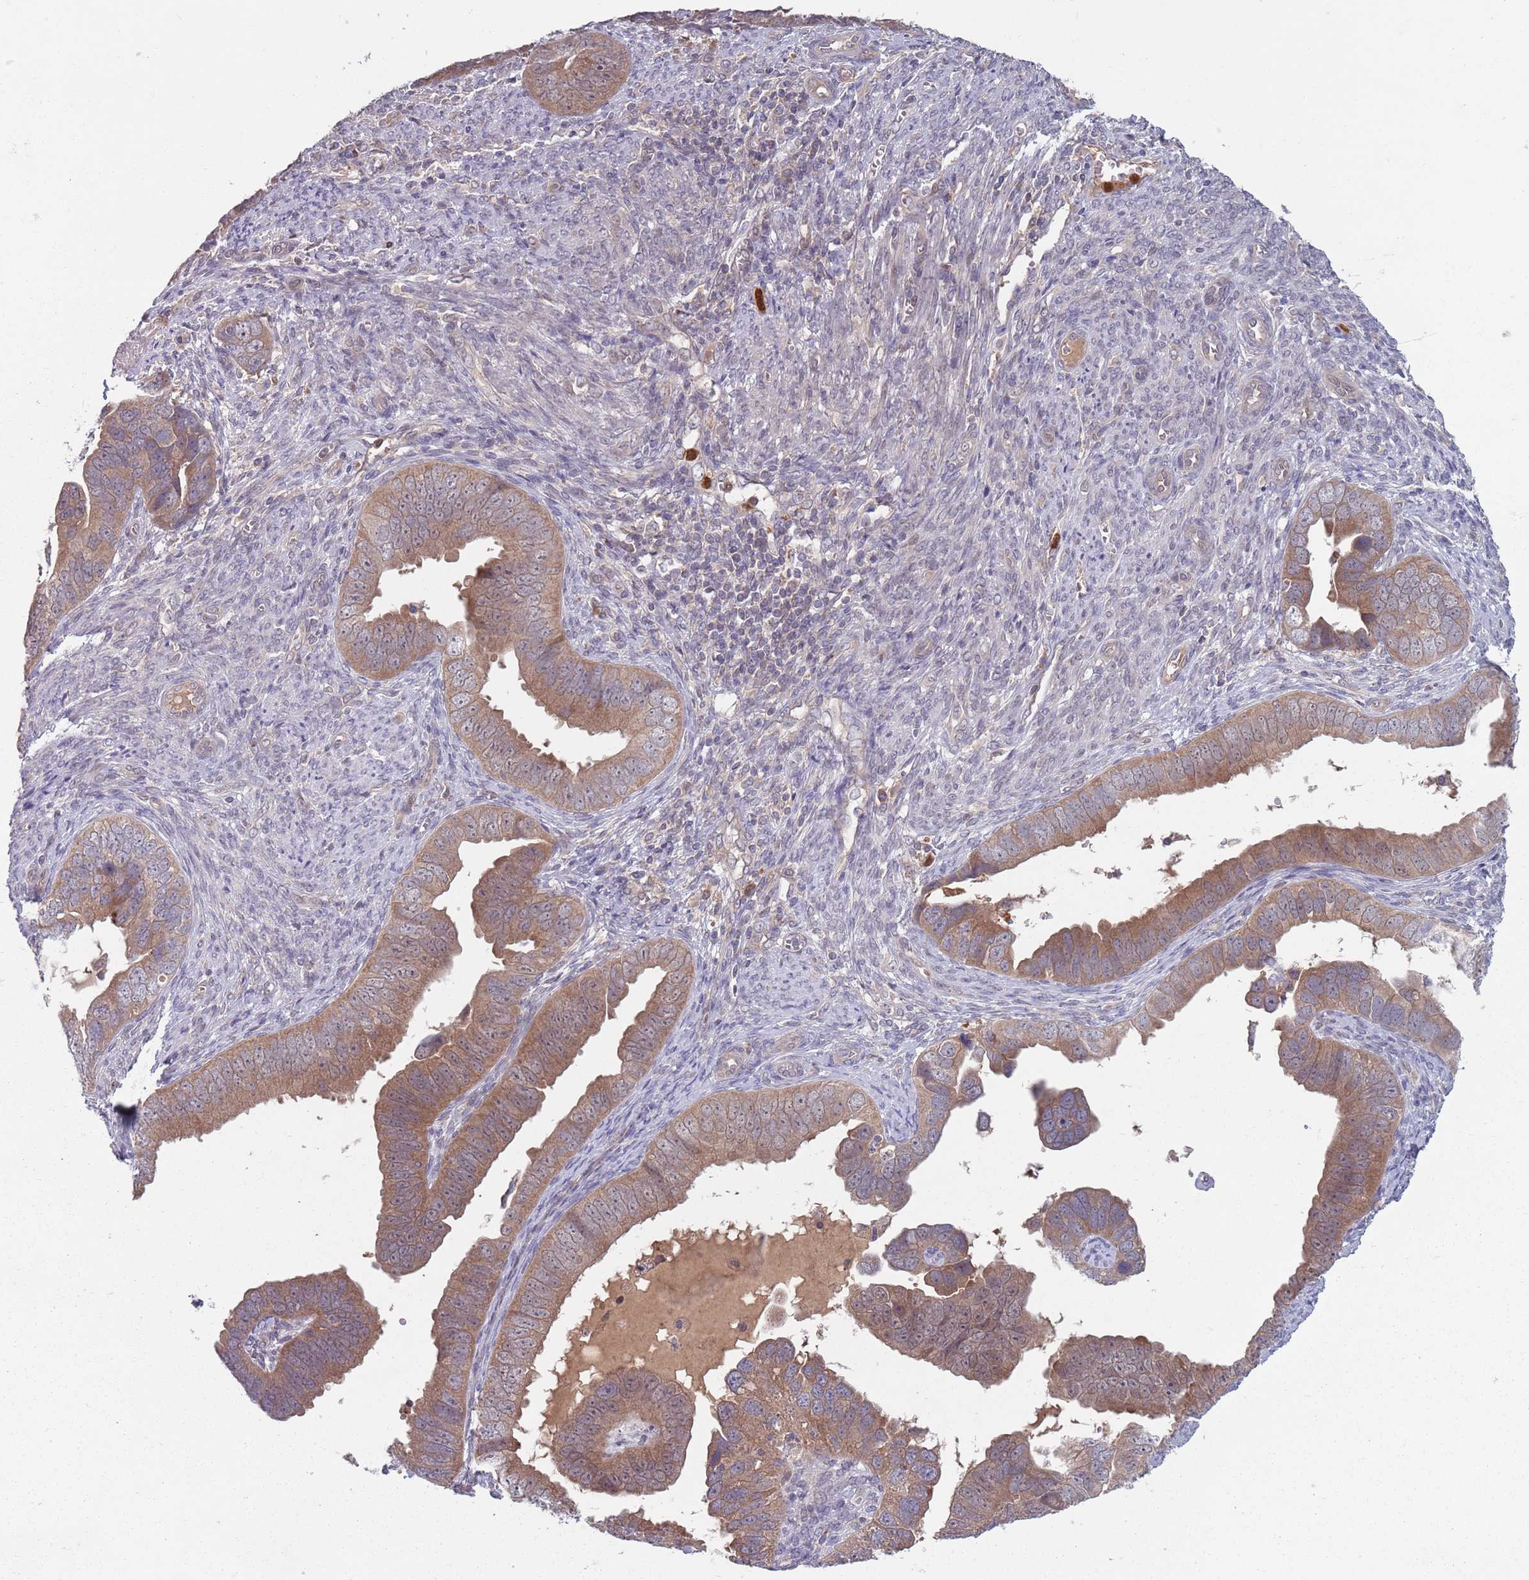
{"staining": {"intensity": "moderate", "quantity": ">75%", "location": "cytoplasmic/membranous"}, "tissue": "endometrial cancer", "cell_type": "Tumor cells", "image_type": "cancer", "snomed": [{"axis": "morphology", "description": "Adenocarcinoma, NOS"}, {"axis": "topography", "description": "Endometrium"}], "caption": "Immunohistochemistry image of endometrial cancer stained for a protein (brown), which displays medium levels of moderate cytoplasmic/membranous positivity in about >75% of tumor cells.", "gene": "TYW1", "patient": {"sex": "female", "age": 75}}